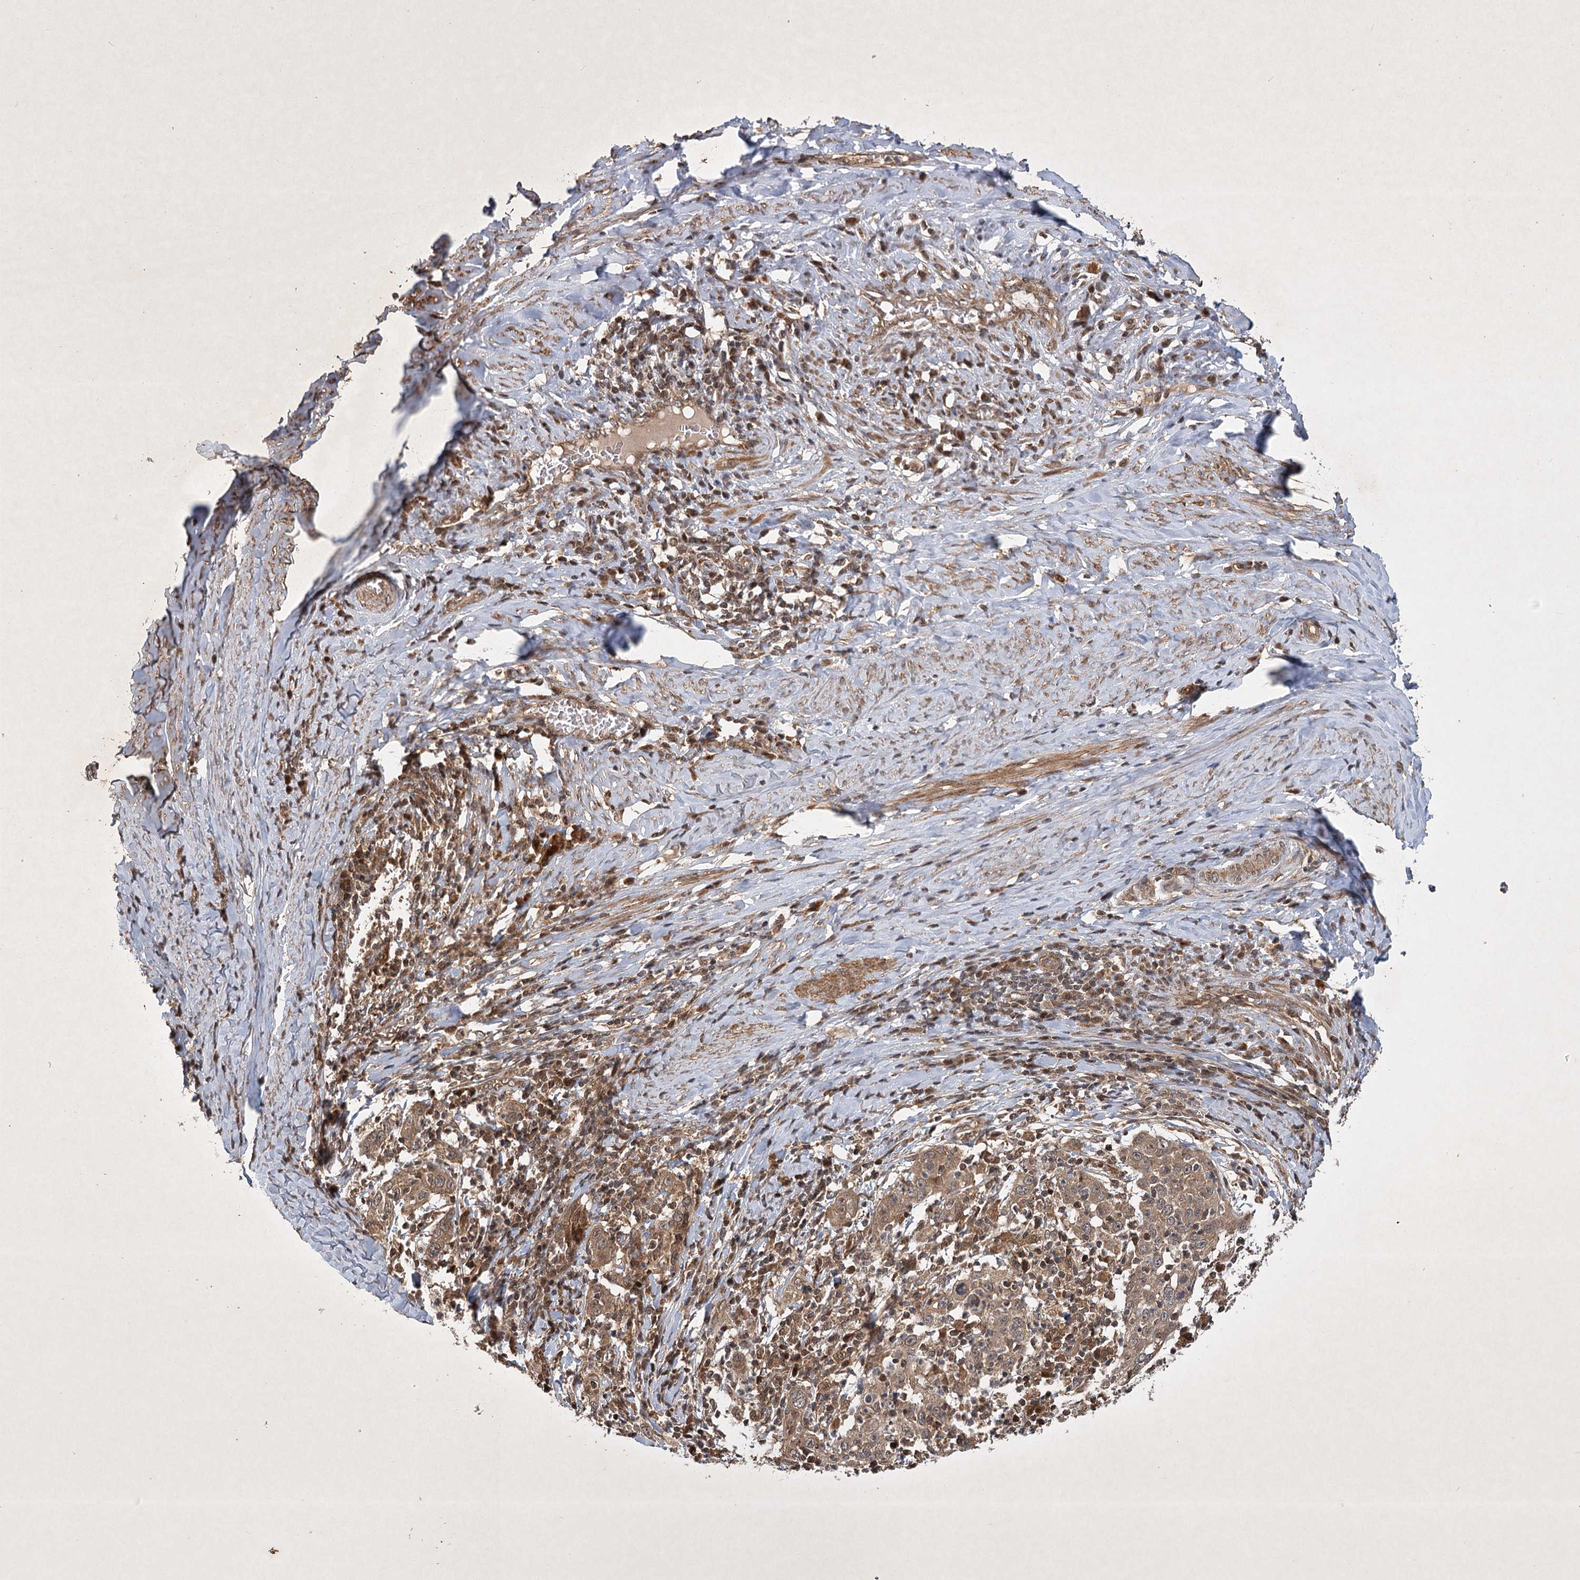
{"staining": {"intensity": "moderate", "quantity": ">75%", "location": "cytoplasmic/membranous"}, "tissue": "cervical cancer", "cell_type": "Tumor cells", "image_type": "cancer", "snomed": [{"axis": "morphology", "description": "Squamous cell carcinoma, NOS"}, {"axis": "topography", "description": "Cervix"}], "caption": "DAB immunohistochemical staining of human squamous cell carcinoma (cervical) exhibits moderate cytoplasmic/membranous protein staining in approximately >75% of tumor cells. (IHC, brightfield microscopy, high magnification).", "gene": "INSIG2", "patient": {"sex": "female", "age": 46}}